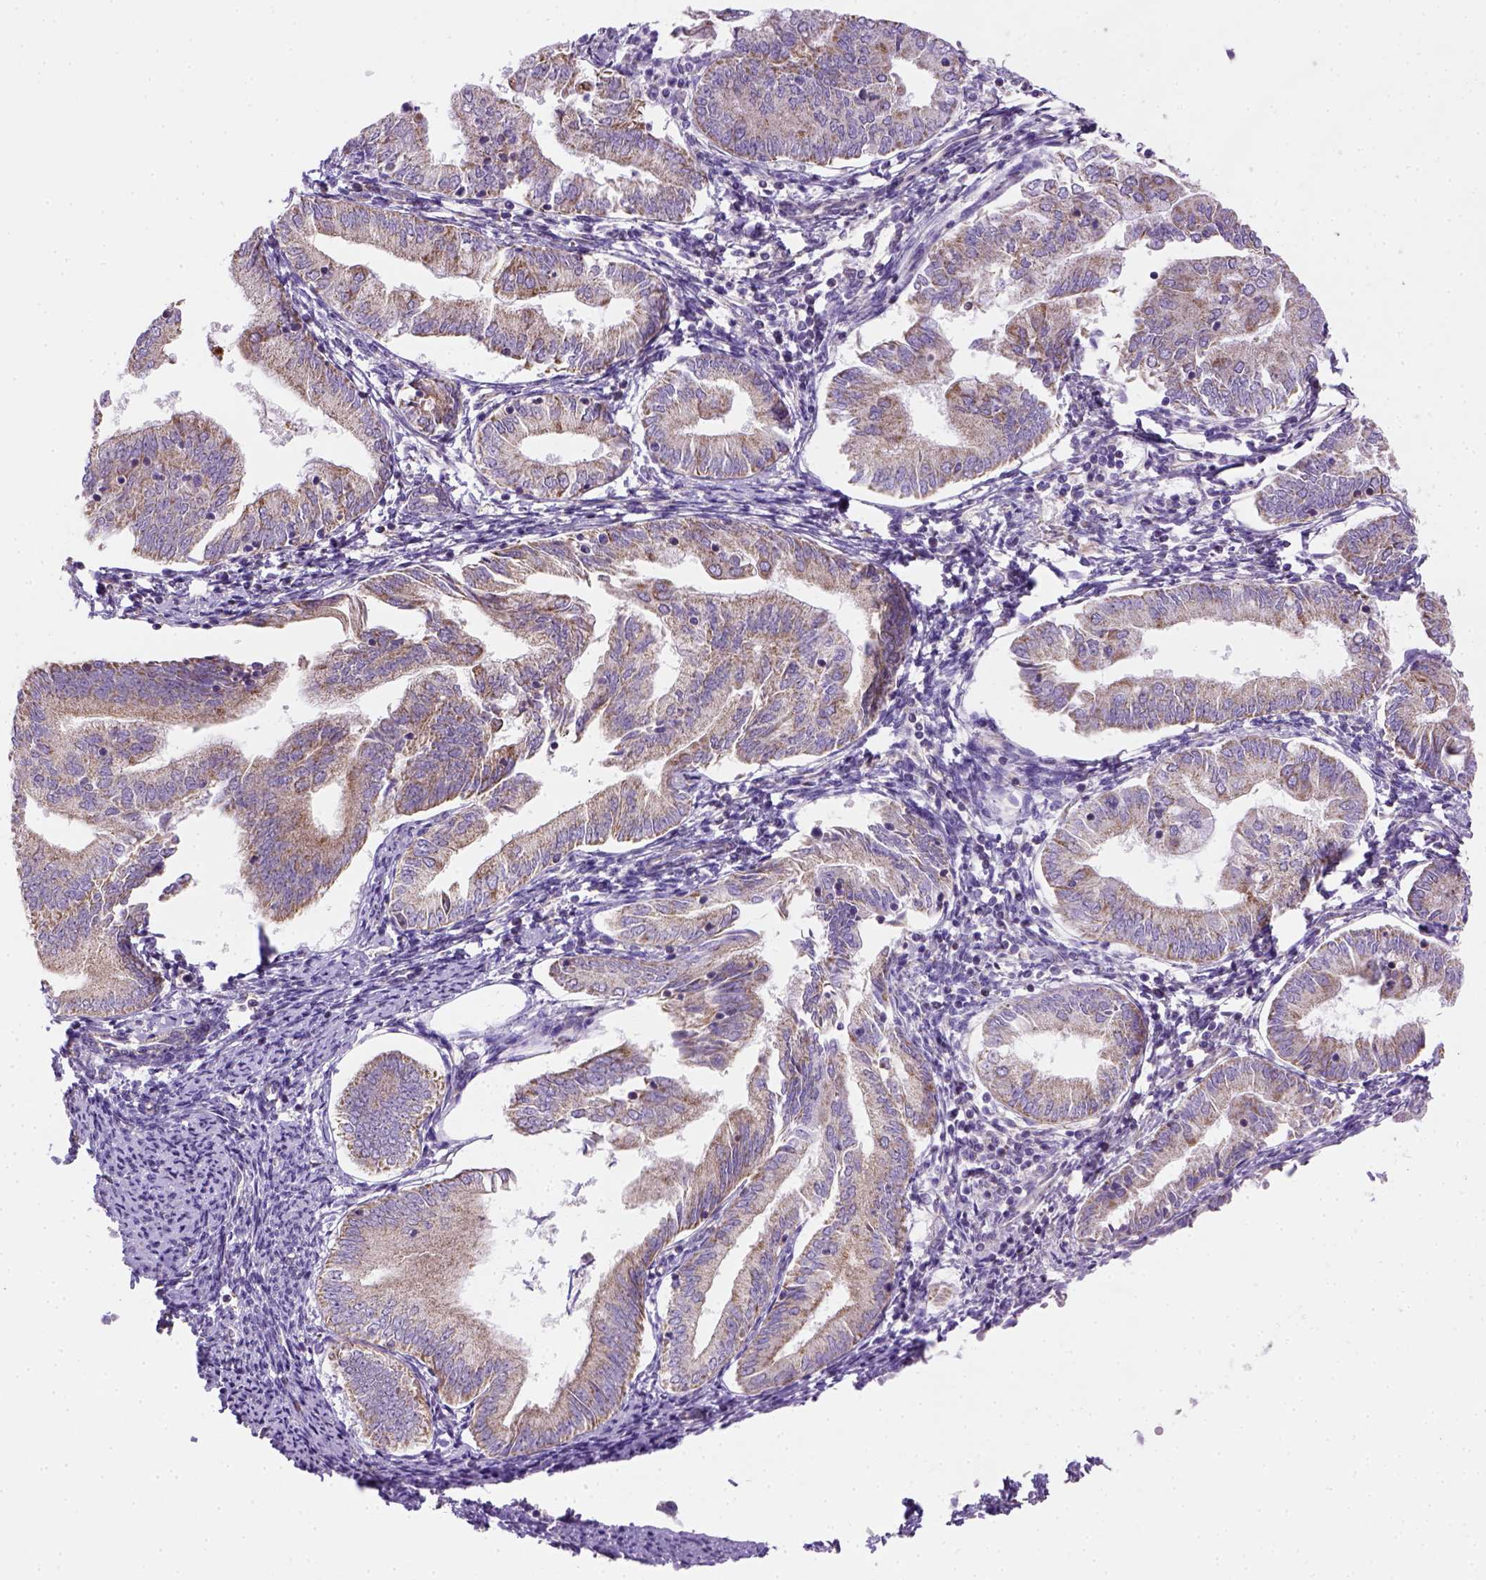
{"staining": {"intensity": "weak", "quantity": "25%-75%", "location": "cytoplasmic/membranous"}, "tissue": "endometrial cancer", "cell_type": "Tumor cells", "image_type": "cancer", "snomed": [{"axis": "morphology", "description": "Adenocarcinoma, NOS"}, {"axis": "topography", "description": "Endometrium"}], "caption": "A brown stain highlights weak cytoplasmic/membranous staining of a protein in human endometrial adenocarcinoma tumor cells.", "gene": "HTRA1", "patient": {"sex": "female", "age": 55}}